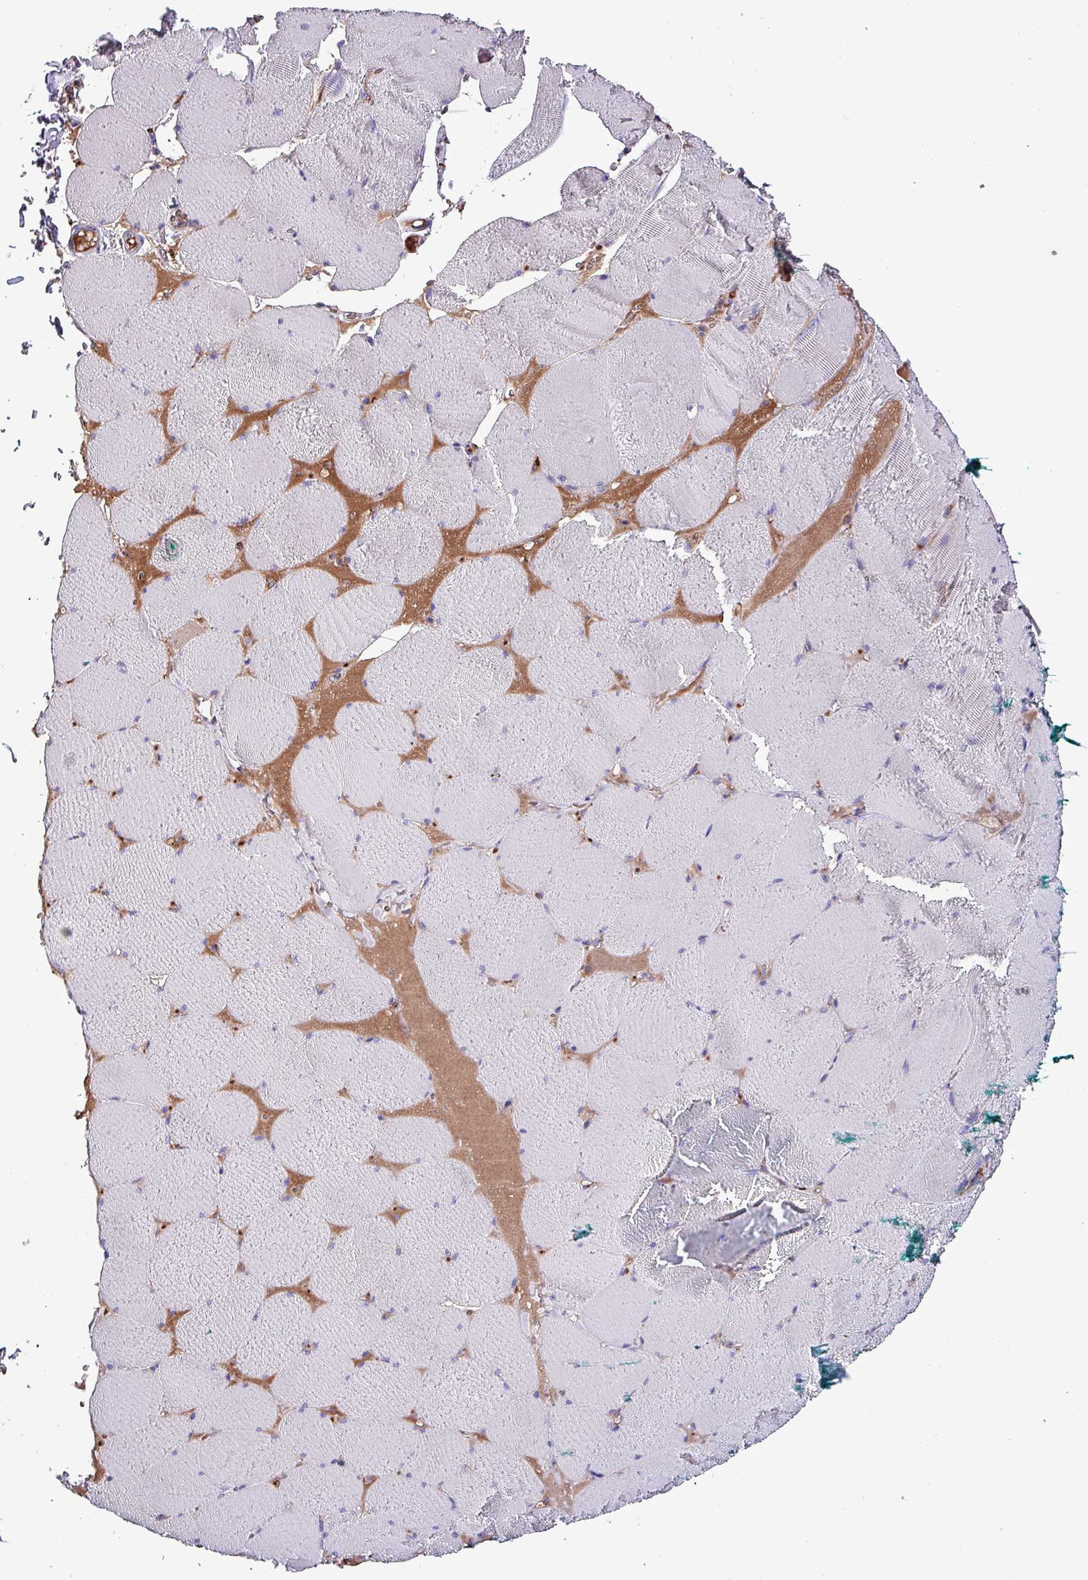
{"staining": {"intensity": "negative", "quantity": "none", "location": "none"}, "tissue": "skeletal muscle", "cell_type": "Myocytes", "image_type": "normal", "snomed": [{"axis": "morphology", "description": "Normal tissue, NOS"}, {"axis": "topography", "description": "Skeletal muscle"}, {"axis": "topography", "description": "Head-Neck"}], "caption": "Myocytes are negative for brown protein staining in unremarkable skeletal muscle.", "gene": "HPR", "patient": {"sex": "male", "age": 66}}